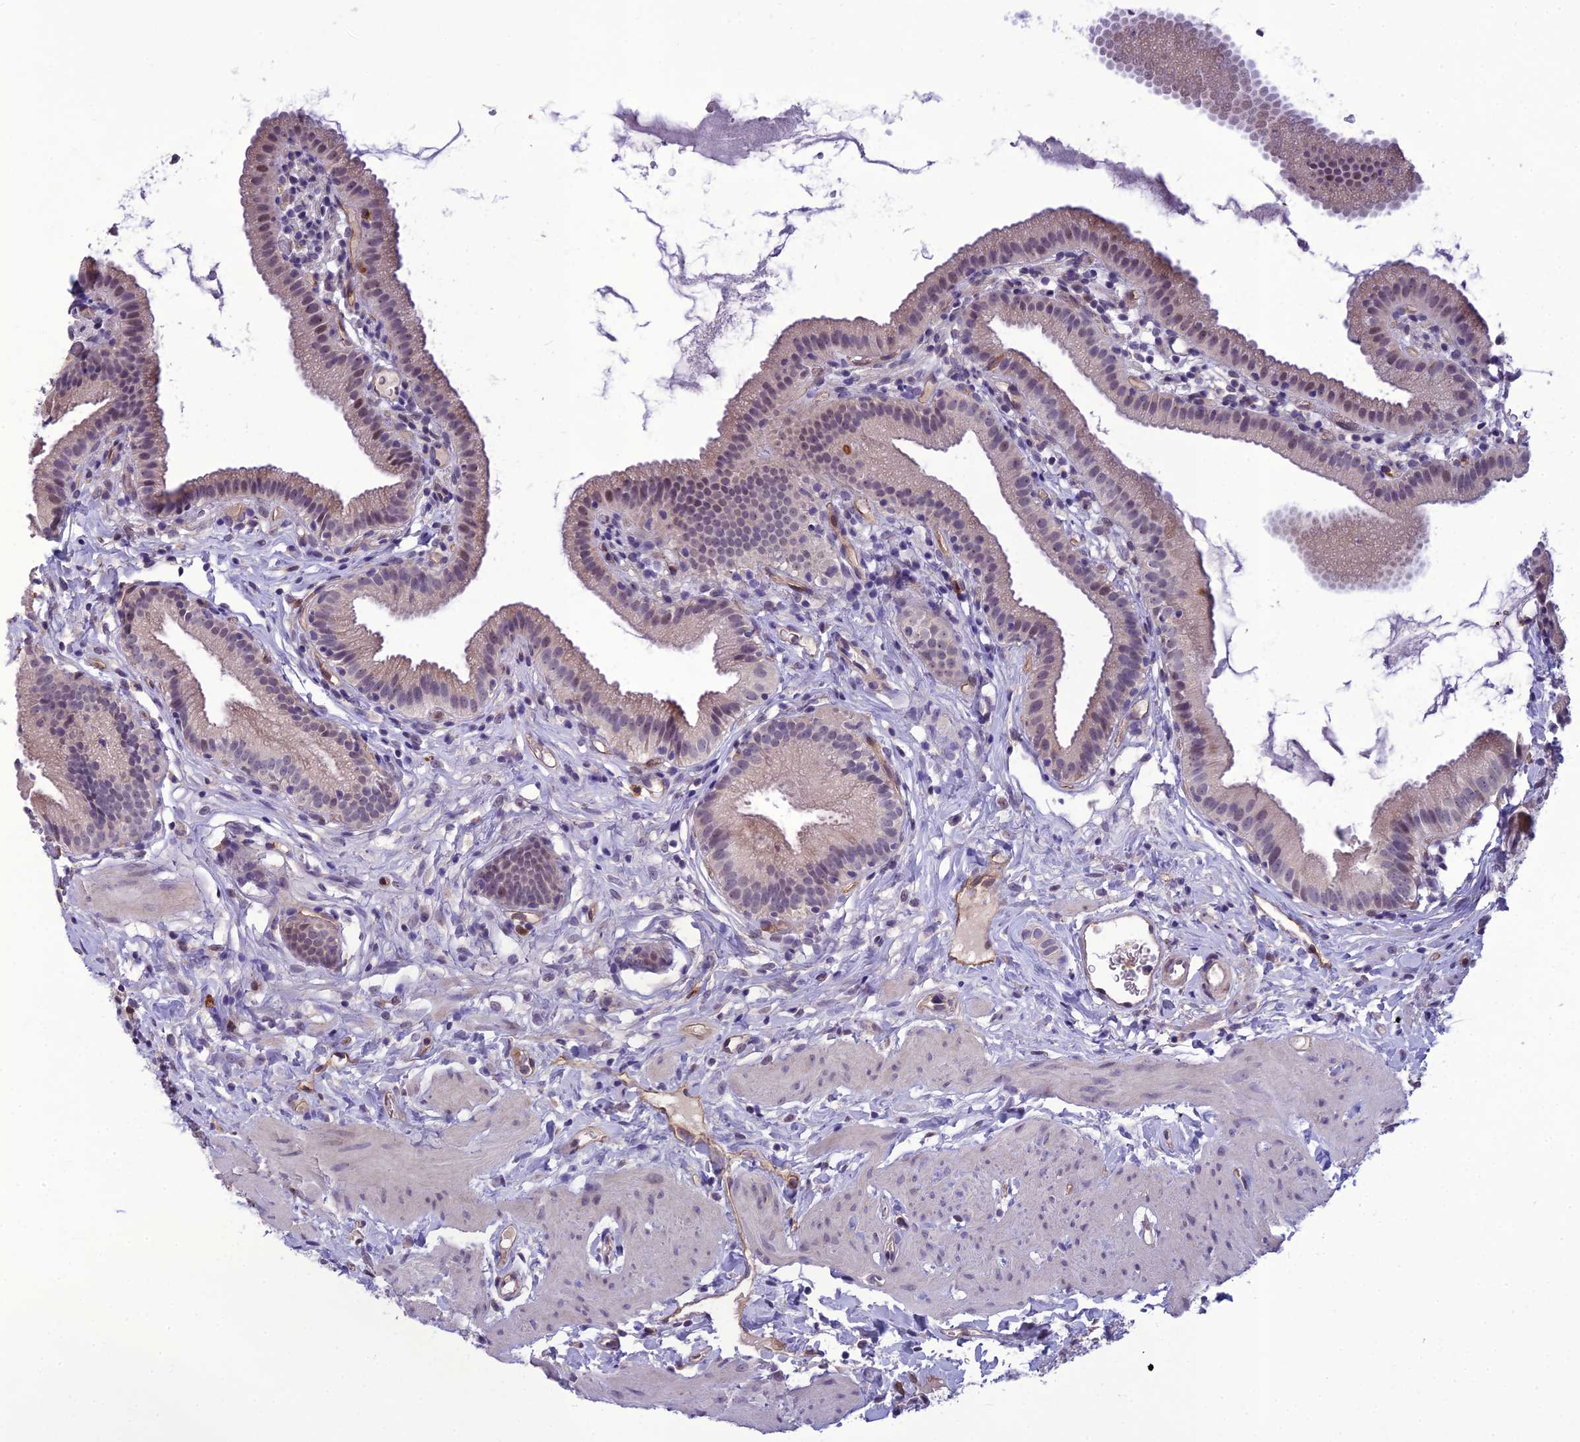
{"staining": {"intensity": "negative", "quantity": "none", "location": "none"}, "tissue": "gallbladder", "cell_type": "Glandular cells", "image_type": "normal", "snomed": [{"axis": "morphology", "description": "Normal tissue, NOS"}, {"axis": "topography", "description": "Gallbladder"}], "caption": "This photomicrograph is of normal gallbladder stained with immunohistochemistry to label a protein in brown with the nuclei are counter-stained blue. There is no positivity in glandular cells. The staining was performed using DAB to visualize the protein expression in brown, while the nuclei were stained in blue with hematoxylin (Magnification: 20x).", "gene": "BBS7", "patient": {"sex": "female", "age": 46}}